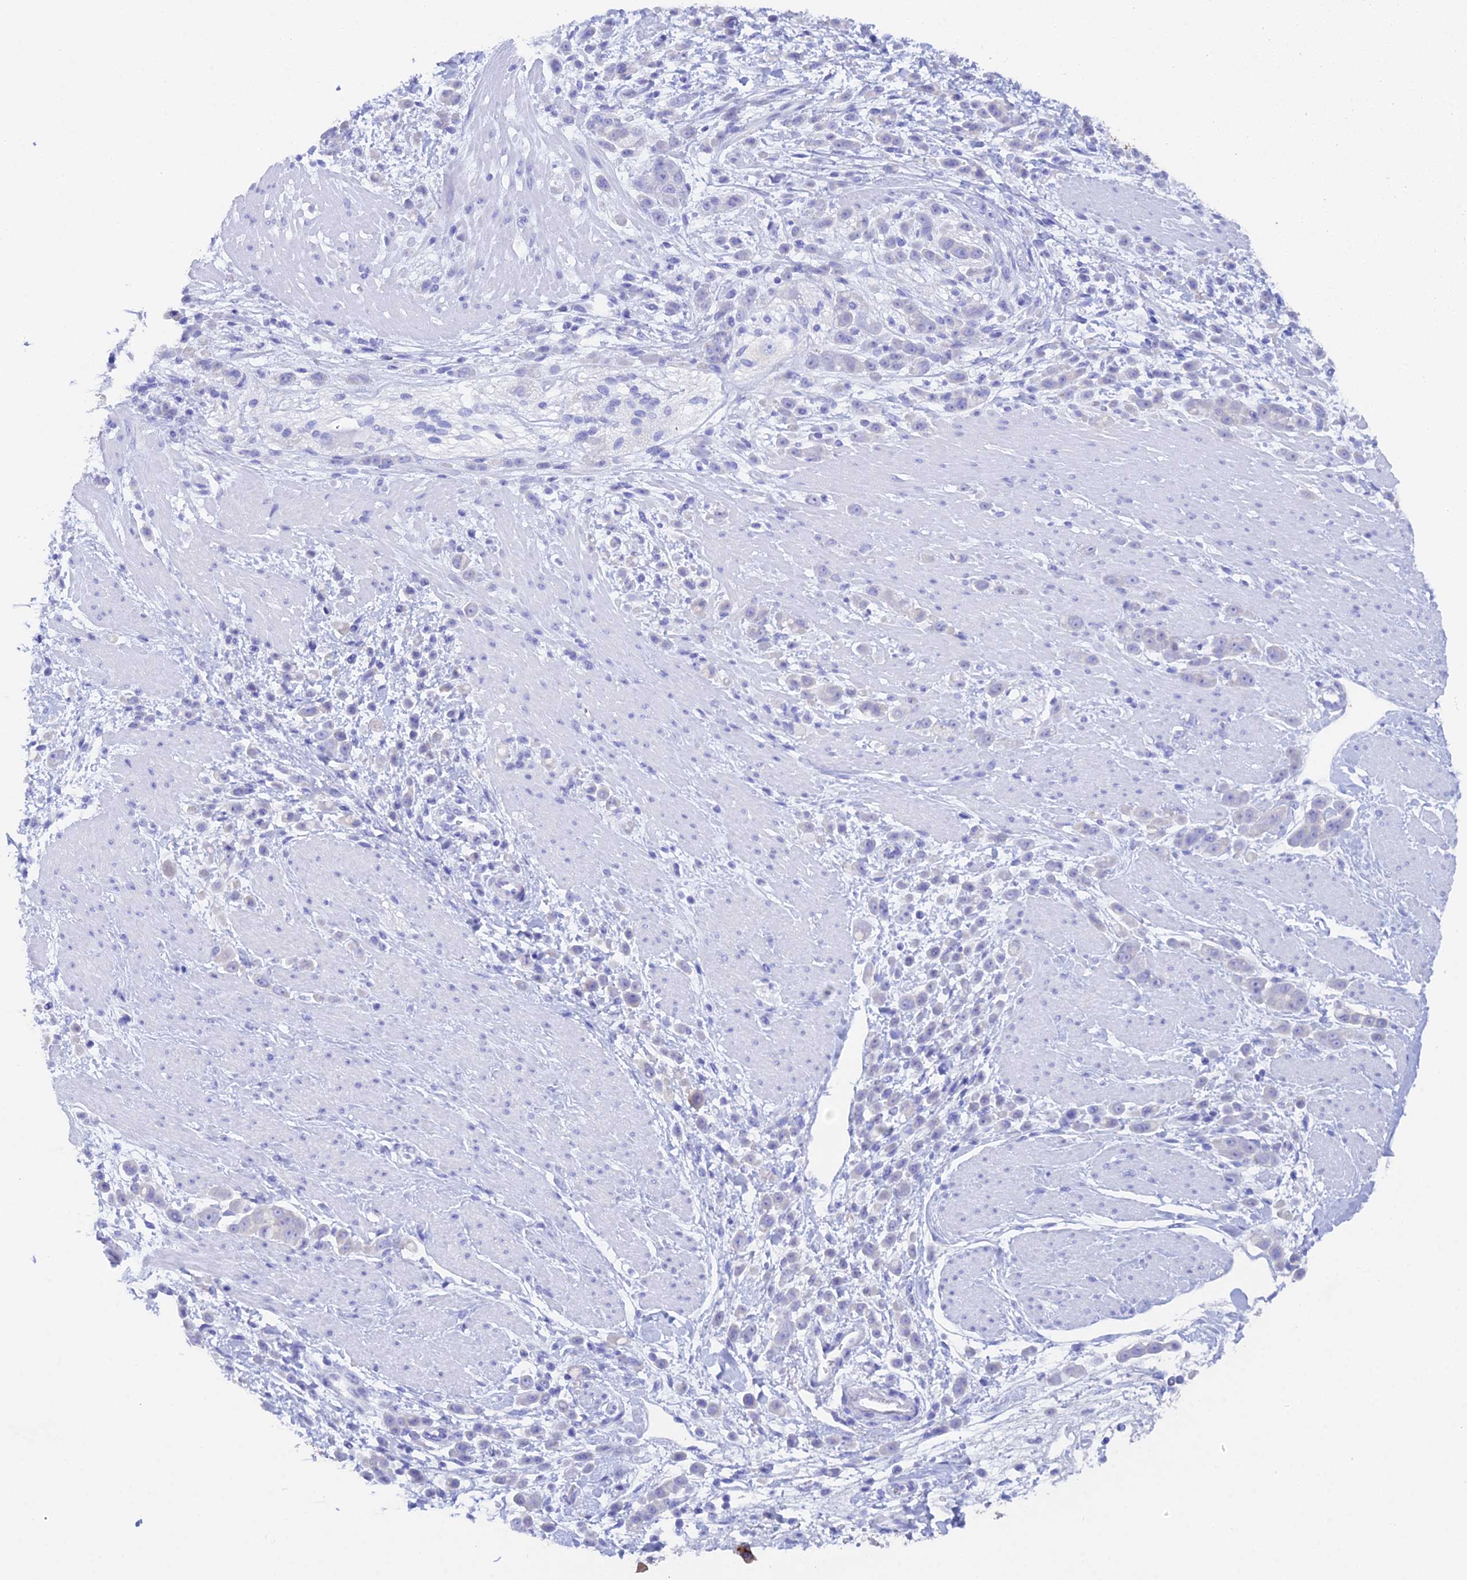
{"staining": {"intensity": "negative", "quantity": "none", "location": "none"}, "tissue": "pancreatic cancer", "cell_type": "Tumor cells", "image_type": "cancer", "snomed": [{"axis": "morphology", "description": "Normal tissue, NOS"}, {"axis": "morphology", "description": "Adenocarcinoma, NOS"}, {"axis": "topography", "description": "Pancreas"}], "caption": "Tumor cells are negative for protein expression in human pancreatic adenocarcinoma.", "gene": "REG1A", "patient": {"sex": "female", "age": 64}}